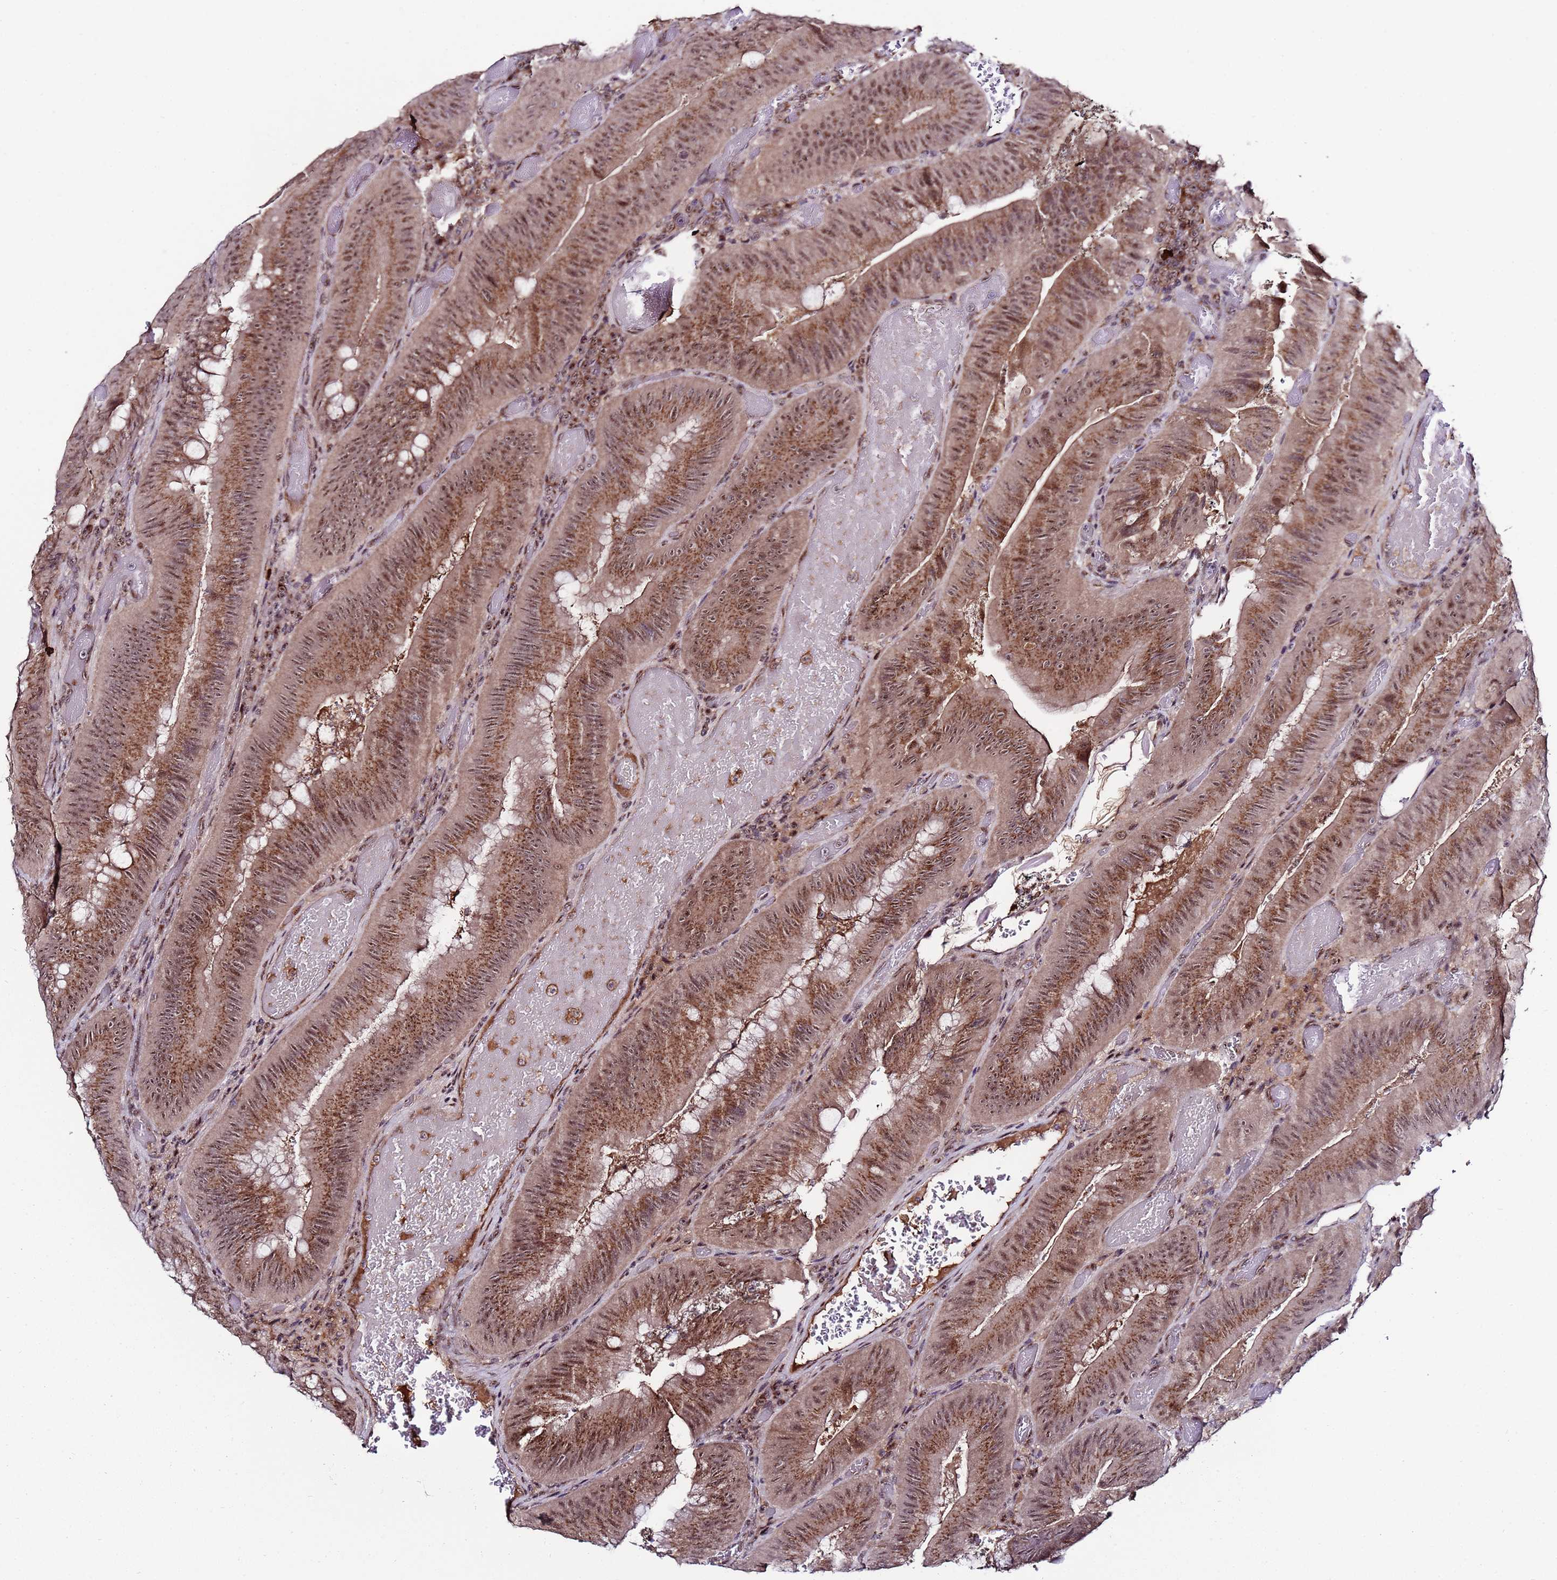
{"staining": {"intensity": "moderate", "quantity": ">75%", "location": "cytoplasmic/membranous,nuclear"}, "tissue": "colorectal cancer", "cell_type": "Tumor cells", "image_type": "cancer", "snomed": [{"axis": "morphology", "description": "Adenocarcinoma, NOS"}, {"axis": "topography", "description": "Colon"}], "caption": "Colorectal cancer stained with a protein marker exhibits moderate staining in tumor cells.", "gene": "C19orf47", "patient": {"sex": "female", "age": 43}}